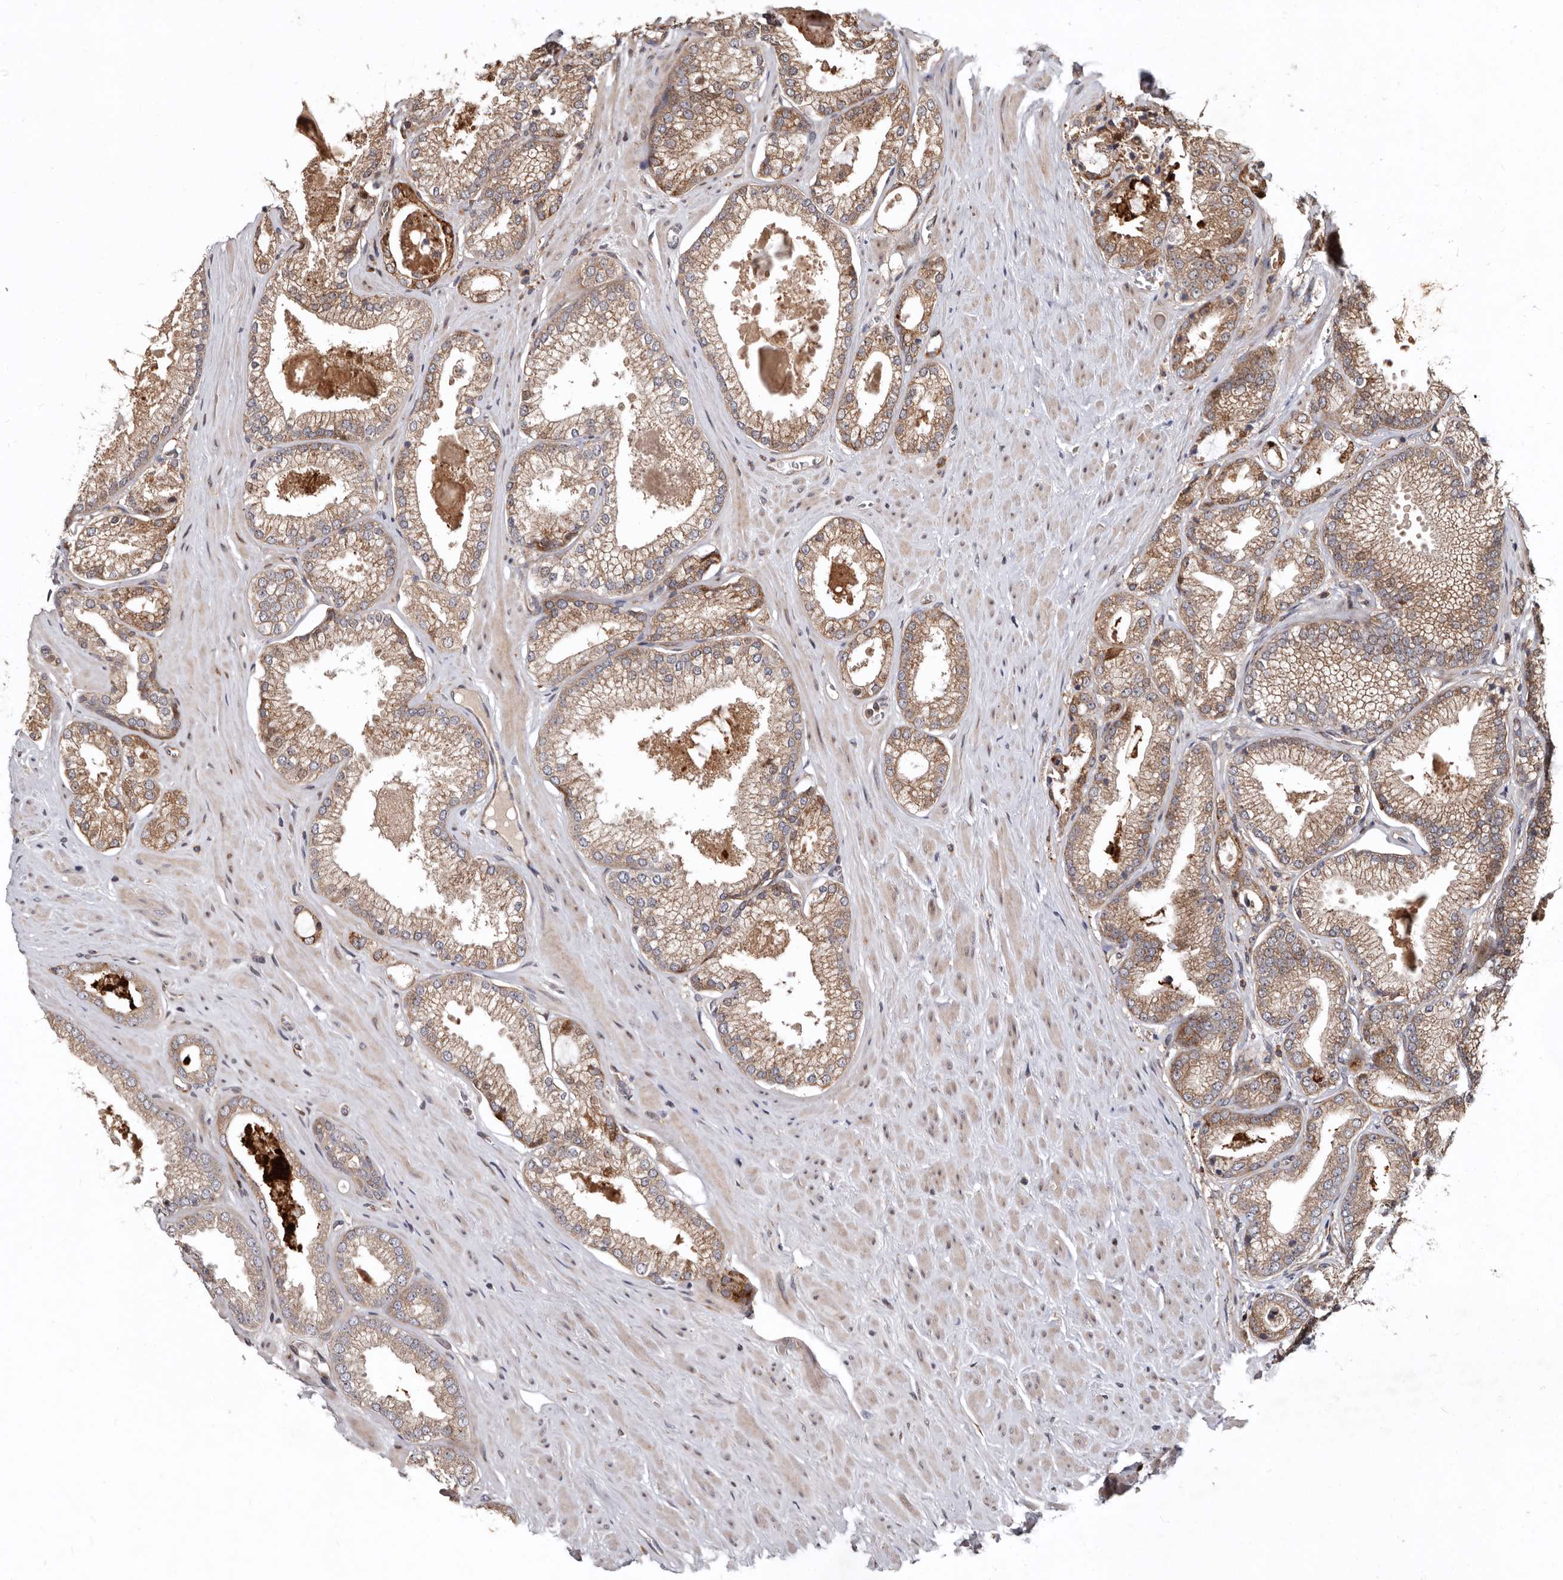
{"staining": {"intensity": "weak", "quantity": ">75%", "location": "cytoplasmic/membranous"}, "tissue": "prostate cancer", "cell_type": "Tumor cells", "image_type": "cancer", "snomed": [{"axis": "morphology", "description": "Adenocarcinoma, Low grade"}, {"axis": "topography", "description": "Prostate"}], "caption": "This photomicrograph exhibits IHC staining of prostate cancer, with low weak cytoplasmic/membranous expression in approximately >75% of tumor cells.", "gene": "WEE2", "patient": {"sex": "male", "age": 62}}